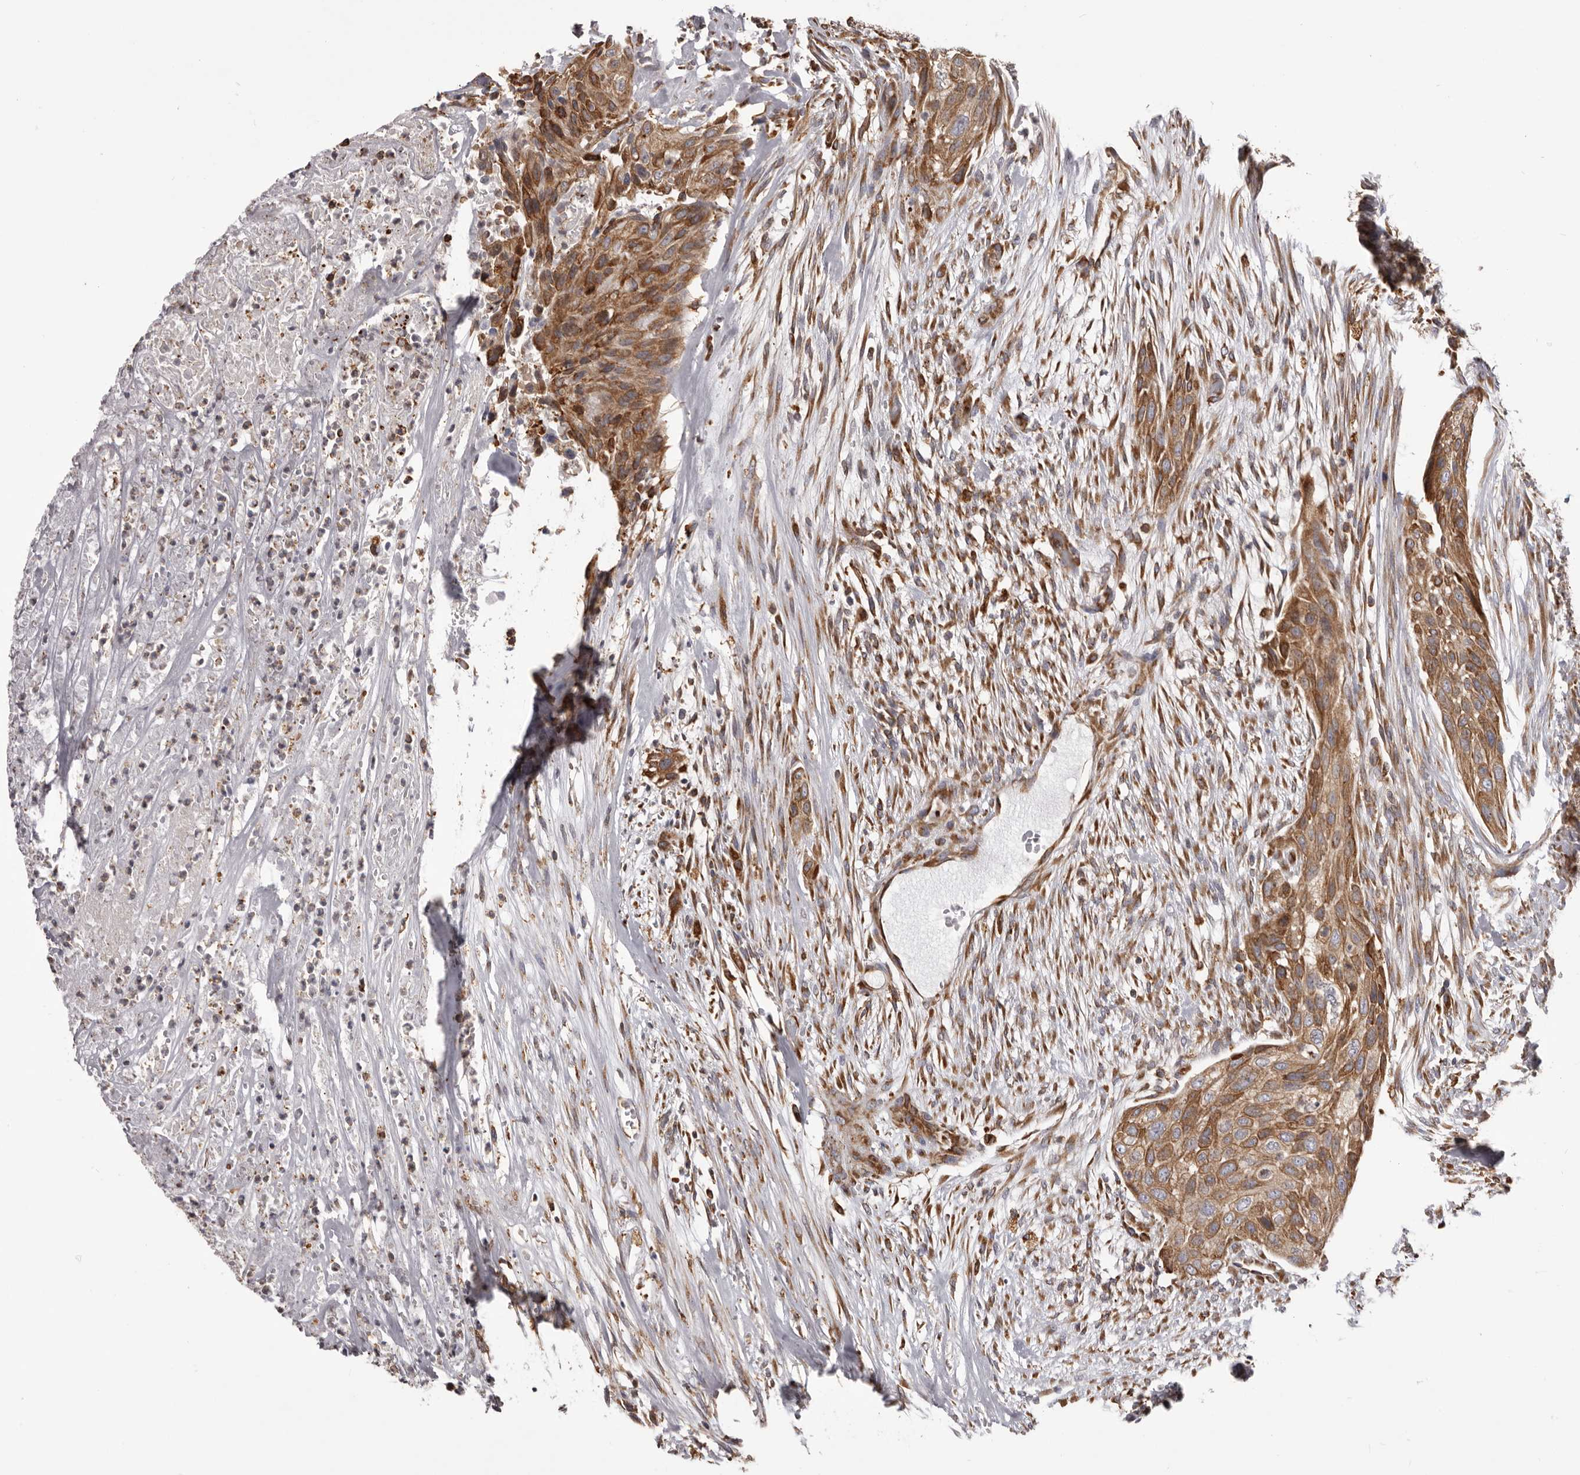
{"staining": {"intensity": "moderate", "quantity": ">75%", "location": "cytoplasmic/membranous"}, "tissue": "urothelial cancer", "cell_type": "Tumor cells", "image_type": "cancer", "snomed": [{"axis": "morphology", "description": "Urothelial carcinoma, High grade"}, {"axis": "topography", "description": "Urinary bladder"}], "caption": "Immunohistochemical staining of high-grade urothelial carcinoma demonstrates moderate cytoplasmic/membranous protein positivity in approximately >75% of tumor cells.", "gene": "QRSL1", "patient": {"sex": "male", "age": 35}}